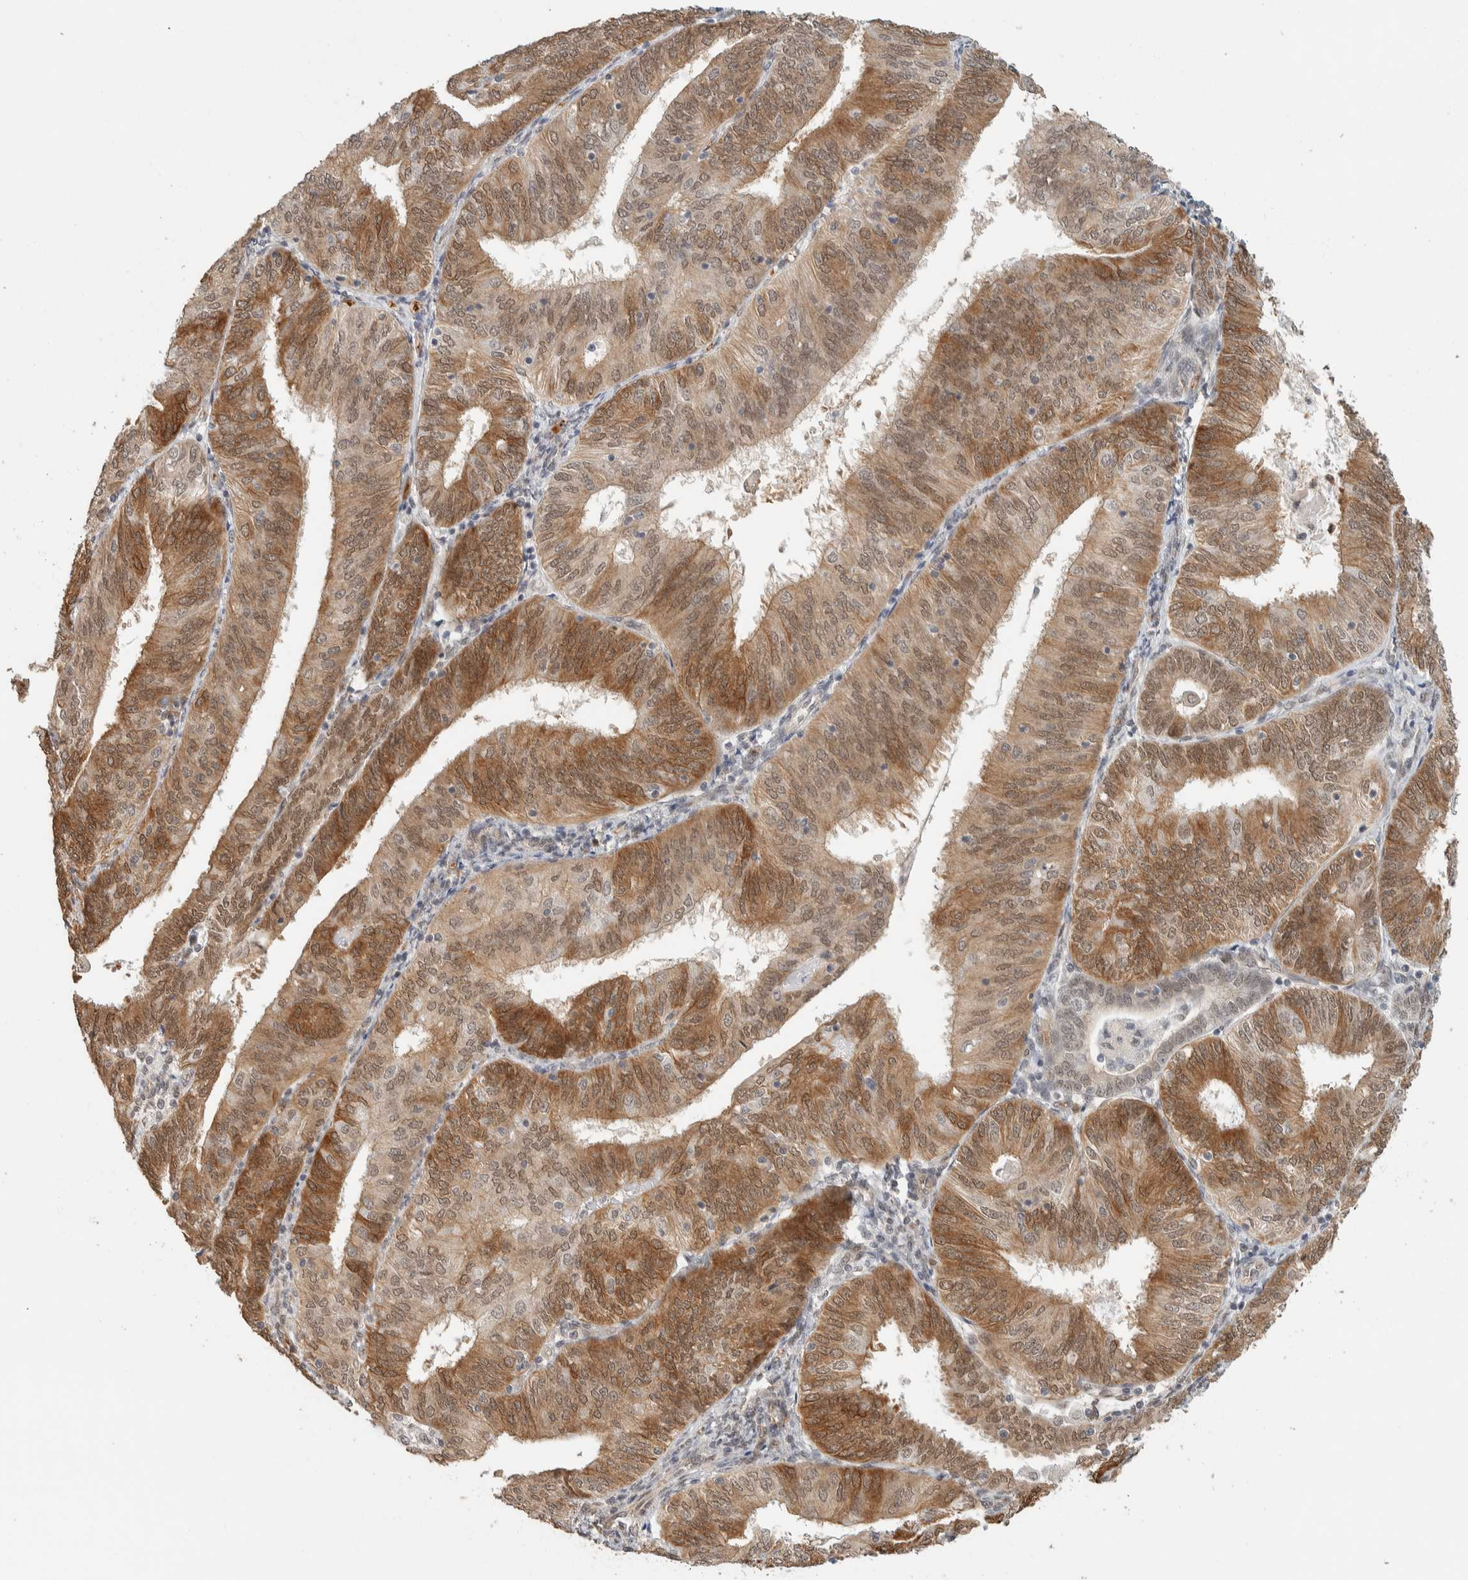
{"staining": {"intensity": "moderate", "quantity": ">75%", "location": "cytoplasmic/membranous,nuclear"}, "tissue": "endometrial cancer", "cell_type": "Tumor cells", "image_type": "cancer", "snomed": [{"axis": "morphology", "description": "Adenocarcinoma, NOS"}, {"axis": "topography", "description": "Endometrium"}], "caption": "Endometrial cancer (adenocarcinoma) stained with DAB immunohistochemistry (IHC) demonstrates medium levels of moderate cytoplasmic/membranous and nuclear positivity in approximately >75% of tumor cells. (DAB (3,3'-diaminobenzidine) = brown stain, brightfield microscopy at high magnification).", "gene": "ZBTB2", "patient": {"sex": "female", "age": 58}}